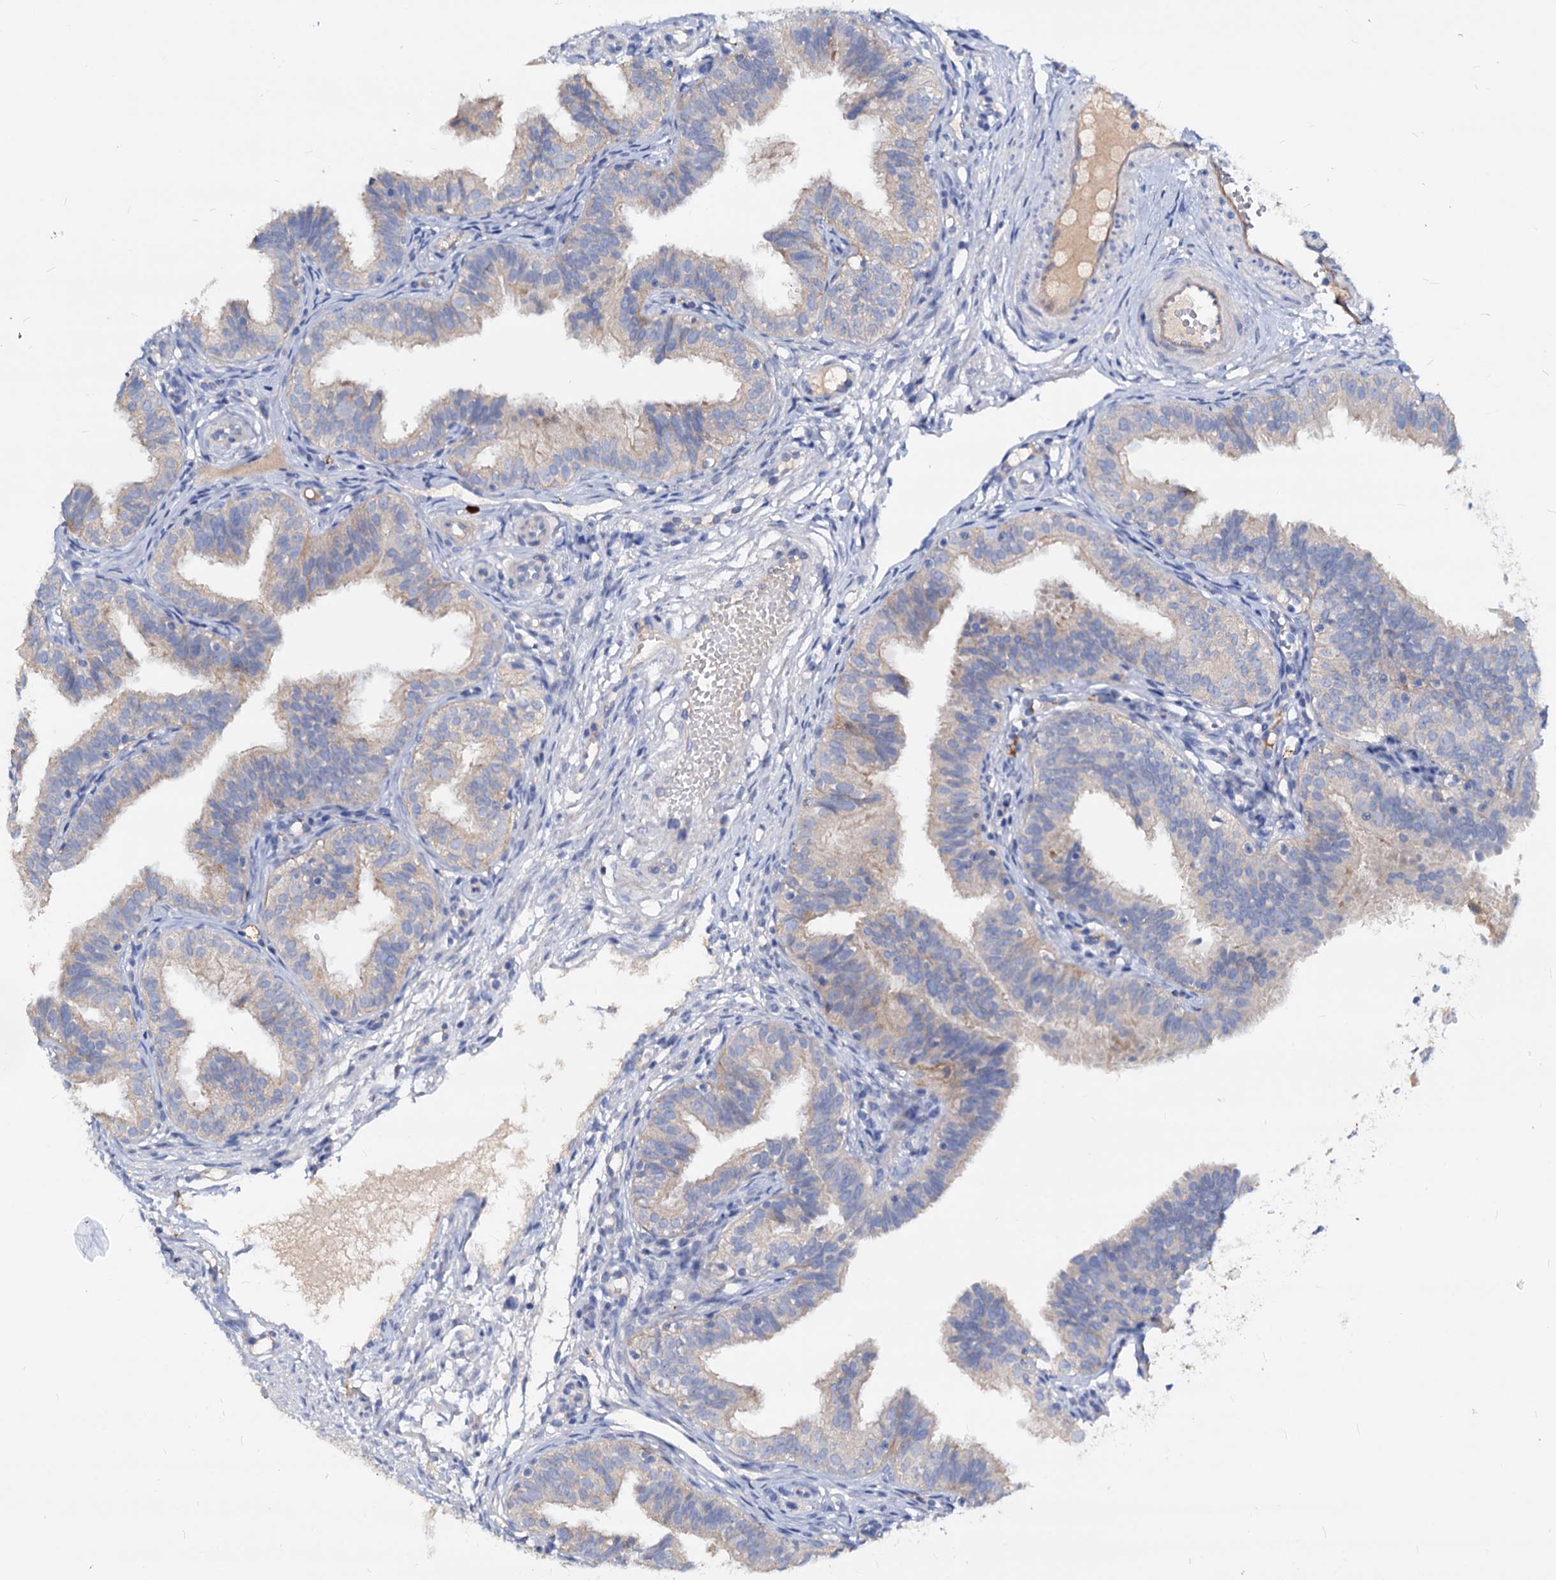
{"staining": {"intensity": "weak", "quantity": "<25%", "location": "cytoplasmic/membranous"}, "tissue": "fallopian tube", "cell_type": "Glandular cells", "image_type": "normal", "snomed": [{"axis": "morphology", "description": "Normal tissue, NOS"}, {"axis": "topography", "description": "Fallopian tube"}], "caption": "Human fallopian tube stained for a protein using IHC displays no staining in glandular cells.", "gene": "ACY3", "patient": {"sex": "female", "age": 35}}